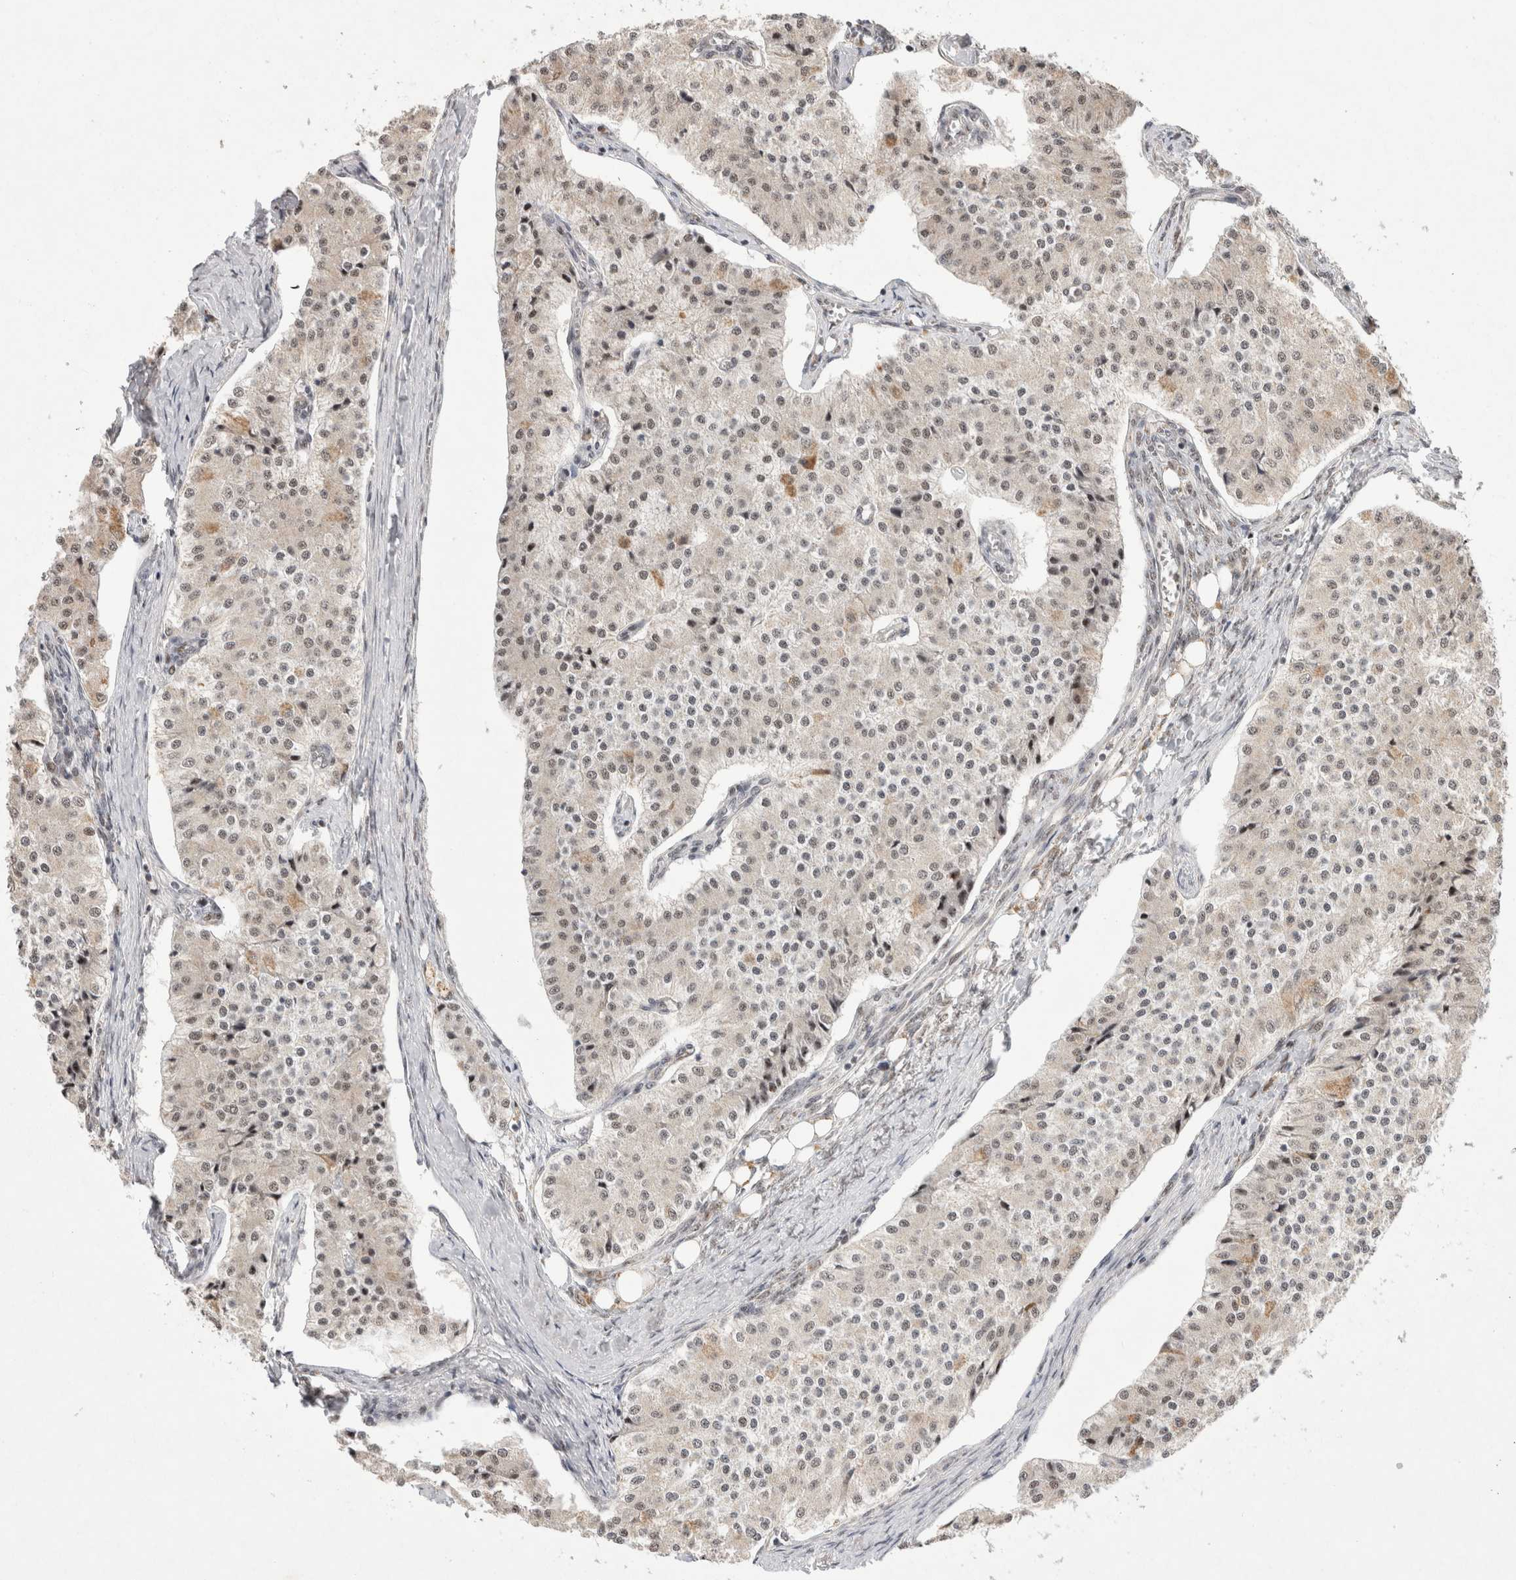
{"staining": {"intensity": "weak", "quantity": "25%-75%", "location": "nuclear"}, "tissue": "carcinoid", "cell_type": "Tumor cells", "image_type": "cancer", "snomed": [{"axis": "morphology", "description": "Carcinoid, malignant, NOS"}, {"axis": "topography", "description": "Colon"}], "caption": "About 25%-75% of tumor cells in human malignant carcinoid show weak nuclear protein staining as visualized by brown immunohistochemical staining.", "gene": "MRPL37", "patient": {"sex": "female", "age": 52}}